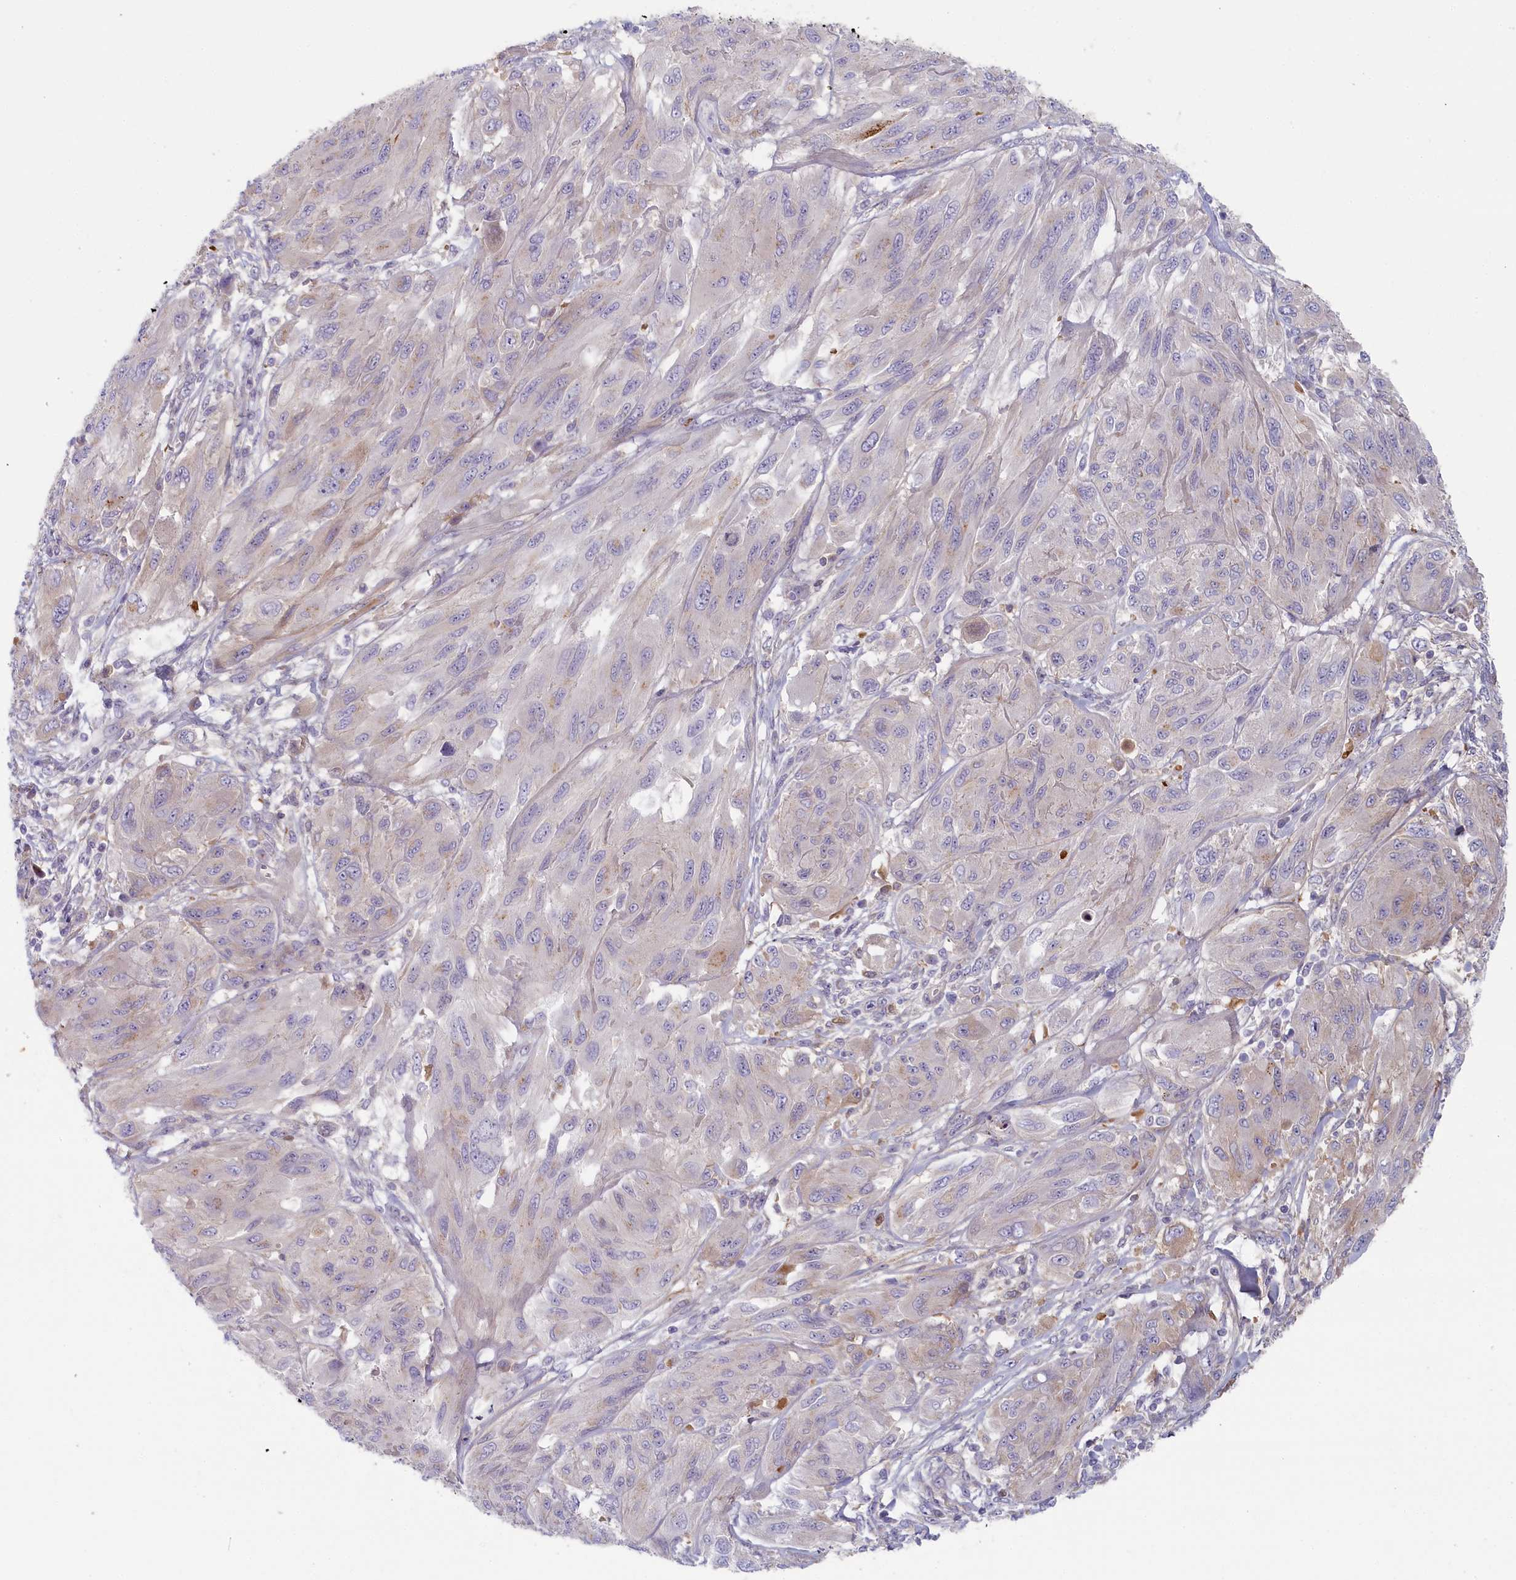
{"staining": {"intensity": "negative", "quantity": "none", "location": "none"}, "tissue": "melanoma", "cell_type": "Tumor cells", "image_type": "cancer", "snomed": [{"axis": "morphology", "description": "Malignant melanoma, NOS"}, {"axis": "topography", "description": "Skin"}], "caption": "This micrograph is of malignant melanoma stained with immunohistochemistry (IHC) to label a protein in brown with the nuclei are counter-stained blue. There is no expression in tumor cells.", "gene": "STX16", "patient": {"sex": "female", "age": 91}}